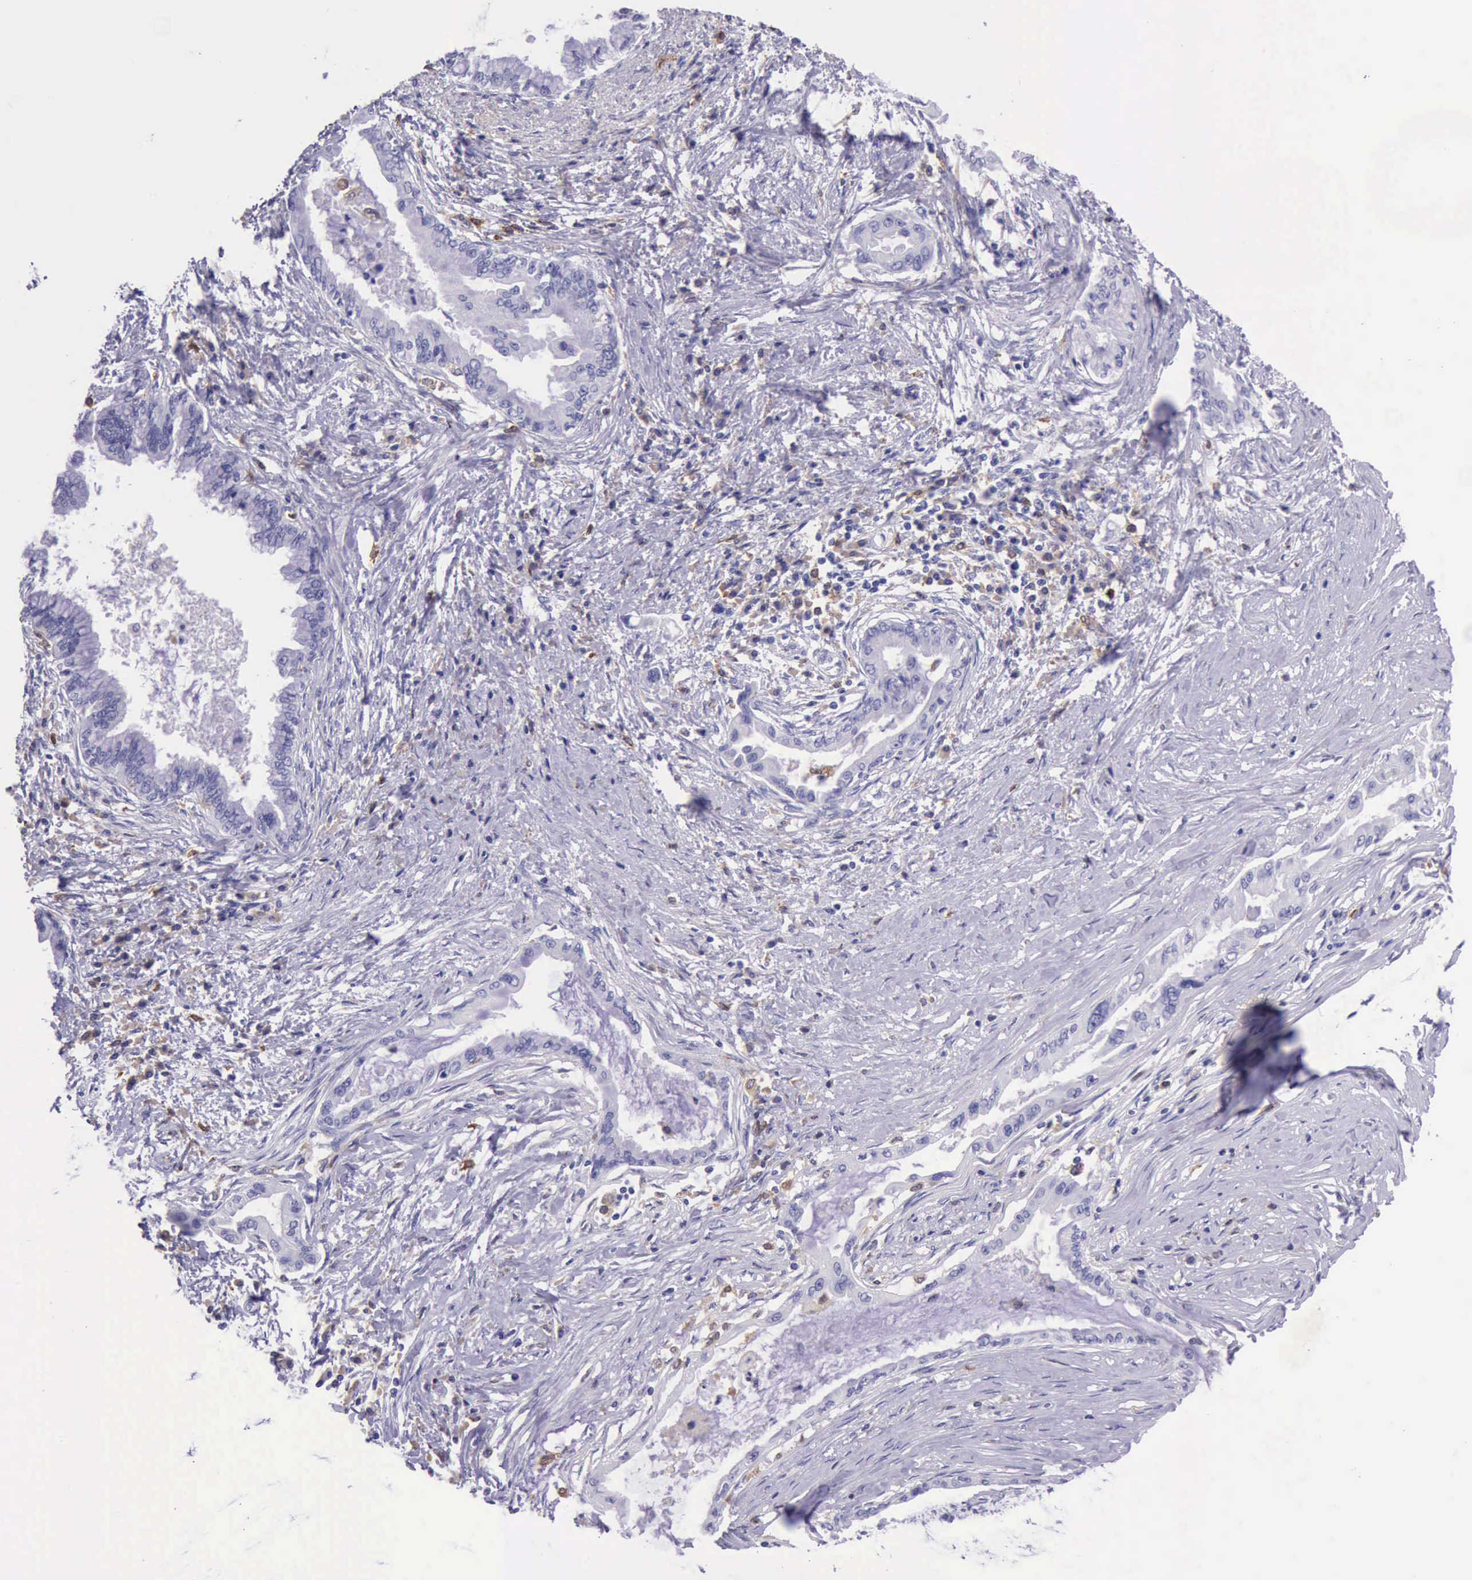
{"staining": {"intensity": "negative", "quantity": "none", "location": "none"}, "tissue": "pancreatic cancer", "cell_type": "Tumor cells", "image_type": "cancer", "snomed": [{"axis": "morphology", "description": "Adenocarcinoma, NOS"}, {"axis": "topography", "description": "Pancreas"}], "caption": "DAB (3,3'-diaminobenzidine) immunohistochemical staining of pancreatic cancer (adenocarcinoma) displays no significant expression in tumor cells. (DAB (3,3'-diaminobenzidine) immunohistochemistry visualized using brightfield microscopy, high magnification).", "gene": "BTK", "patient": {"sex": "female", "age": 64}}